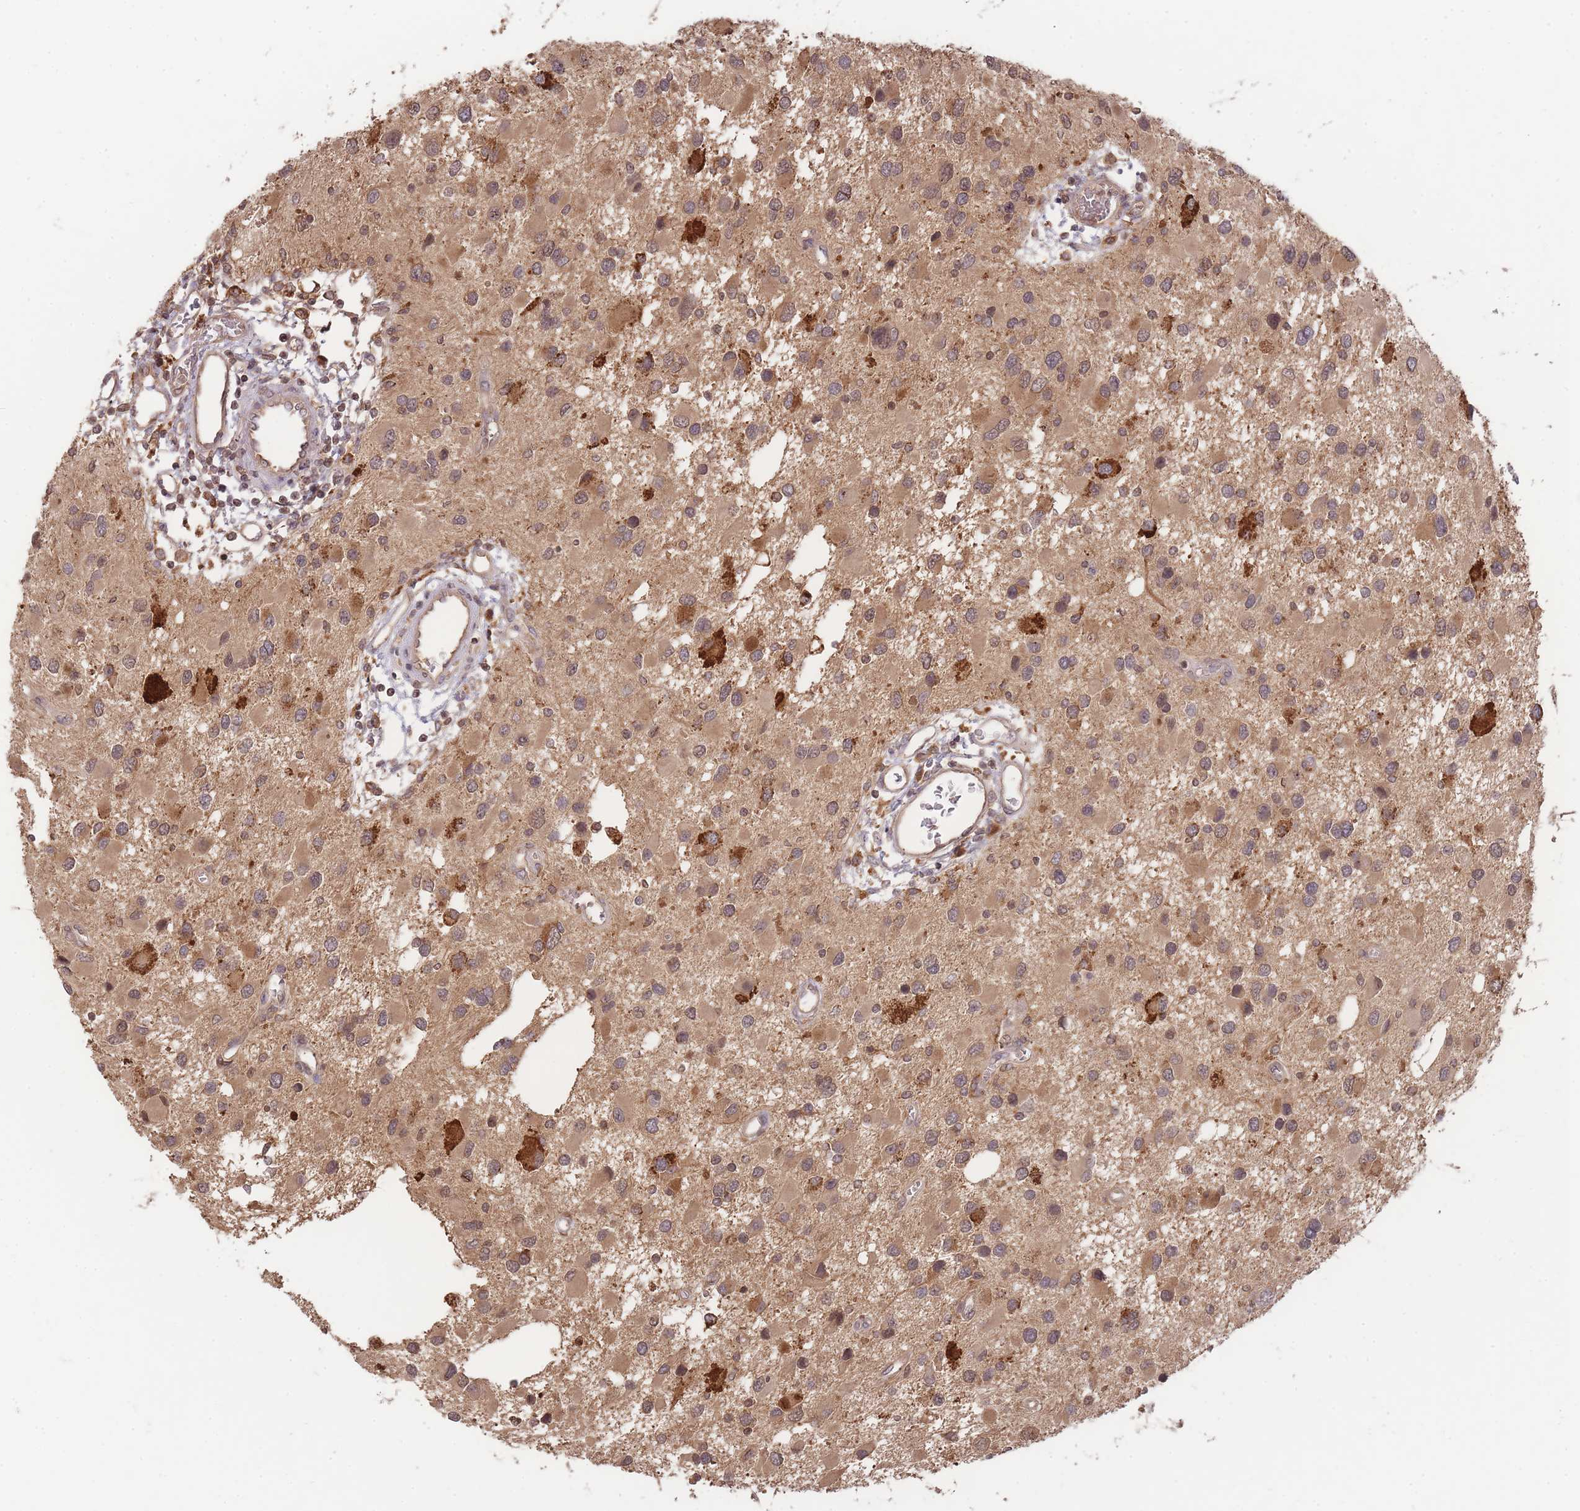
{"staining": {"intensity": "moderate", "quantity": ">75%", "location": "cytoplasmic/membranous"}, "tissue": "glioma", "cell_type": "Tumor cells", "image_type": "cancer", "snomed": [{"axis": "morphology", "description": "Glioma, malignant, High grade"}, {"axis": "topography", "description": "Brain"}], "caption": "This is a histology image of immunohistochemistry staining of glioma, which shows moderate positivity in the cytoplasmic/membranous of tumor cells.", "gene": "RALGDS", "patient": {"sex": "male", "age": 53}}